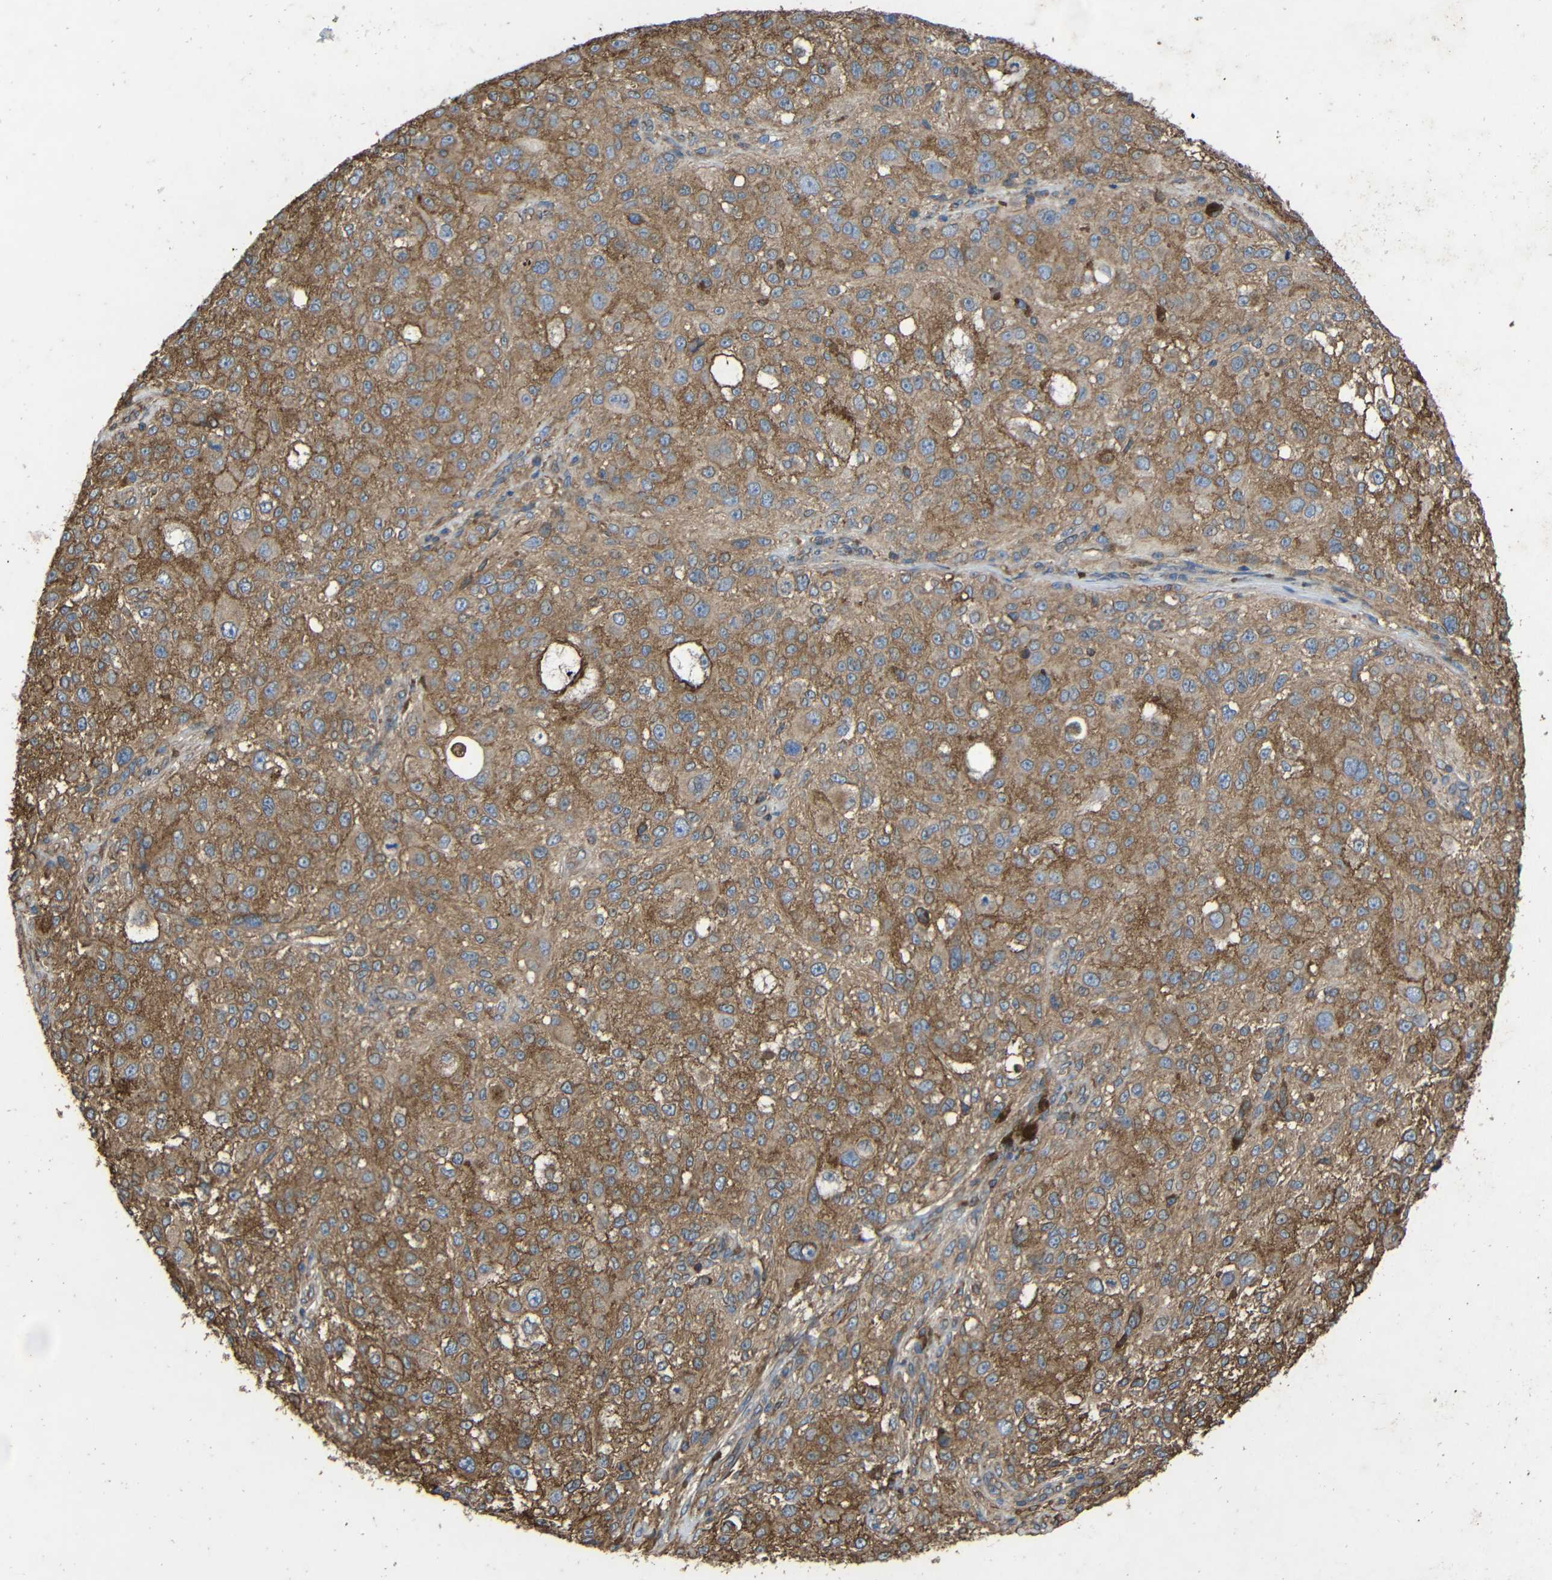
{"staining": {"intensity": "moderate", "quantity": ">75%", "location": "cytoplasmic/membranous"}, "tissue": "melanoma", "cell_type": "Tumor cells", "image_type": "cancer", "snomed": [{"axis": "morphology", "description": "Necrosis, NOS"}, {"axis": "morphology", "description": "Malignant melanoma, NOS"}, {"axis": "topography", "description": "Skin"}], "caption": "Protein staining displays moderate cytoplasmic/membranous expression in approximately >75% of tumor cells in malignant melanoma.", "gene": "TREM2", "patient": {"sex": "female", "age": 87}}